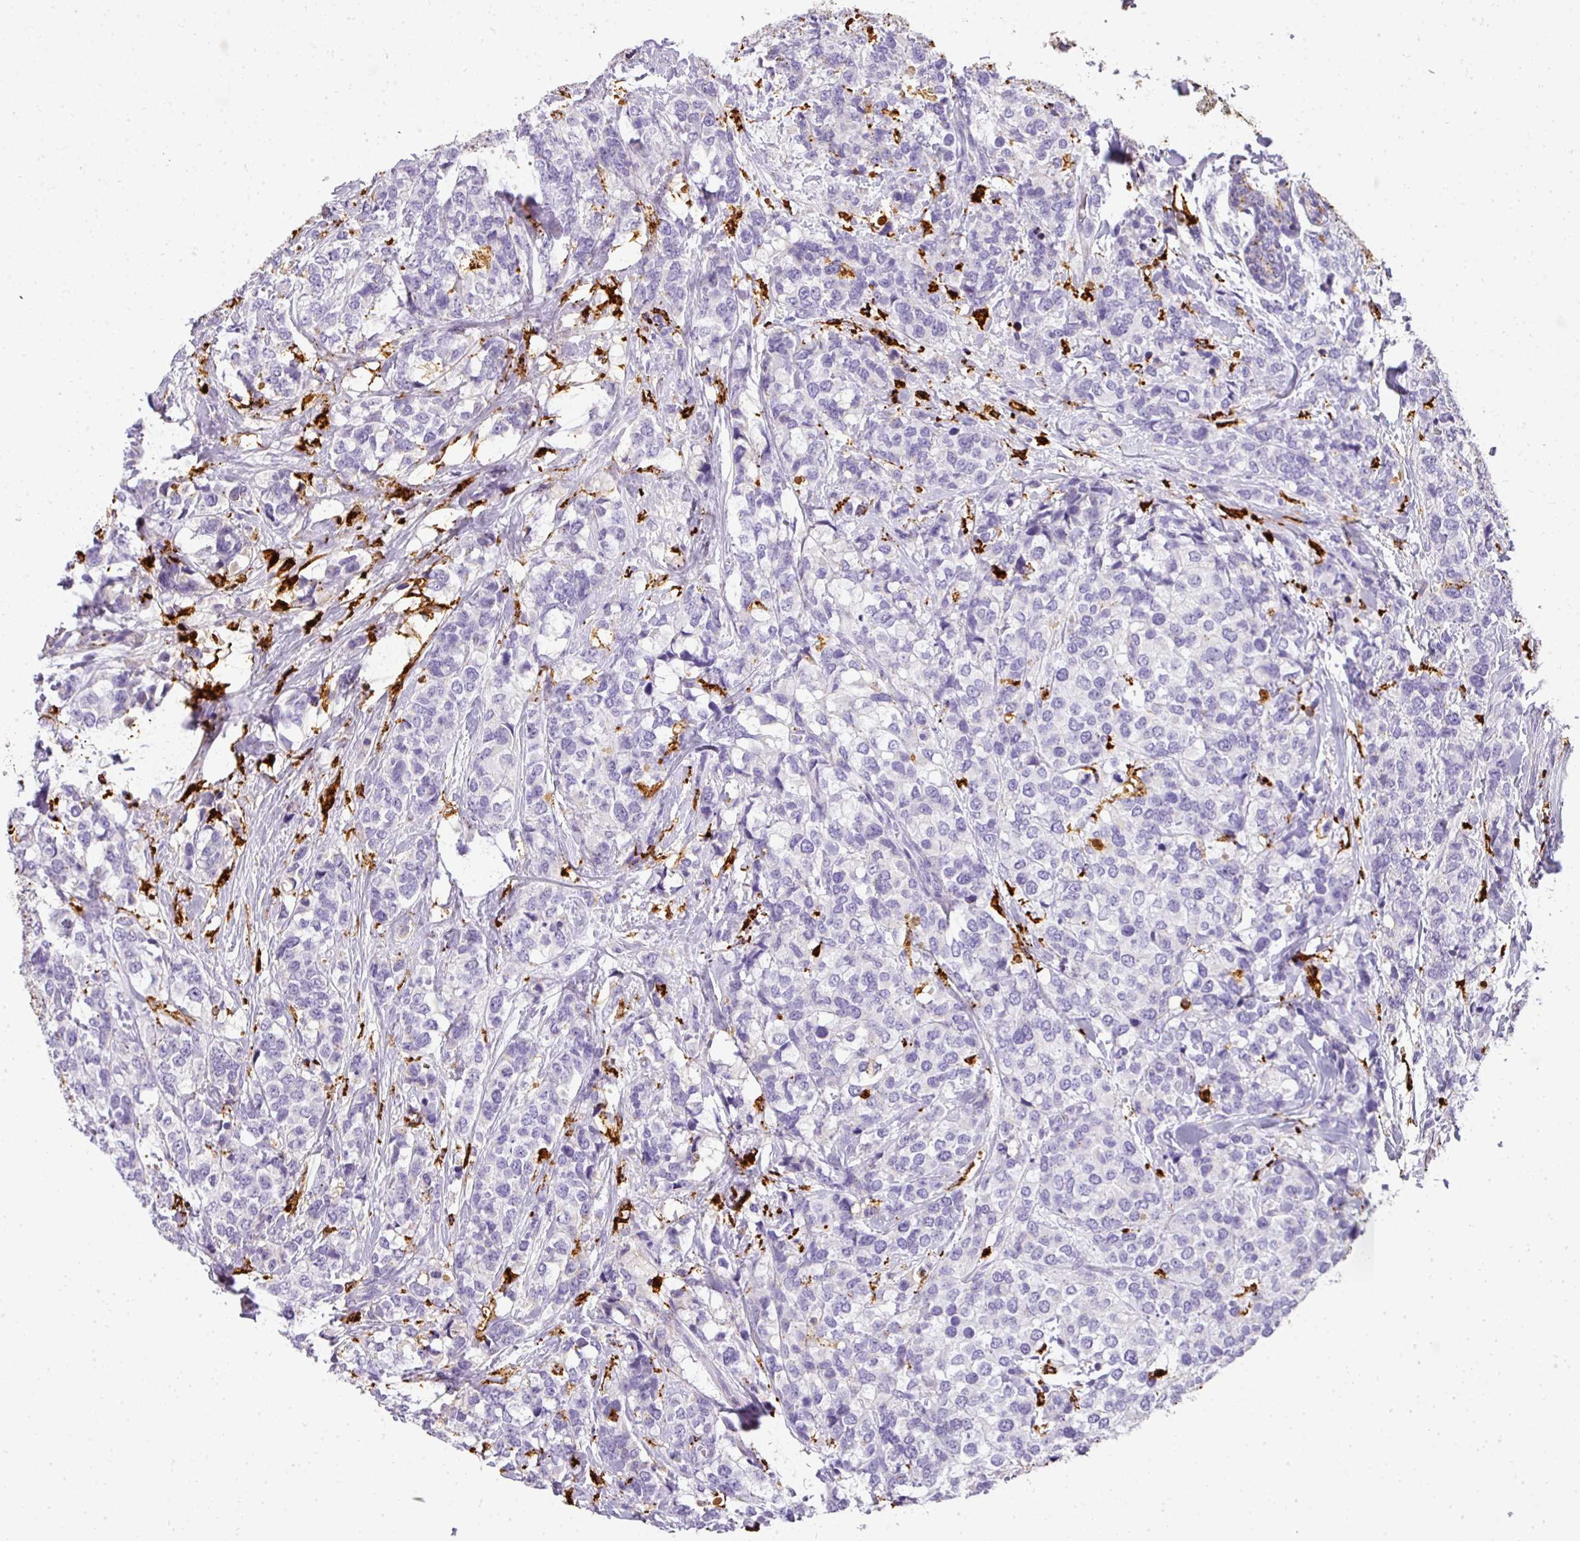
{"staining": {"intensity": "negative", "quantity": "none", "location": "none"}, "tissue": "breast cancer", "cell_type": "Tumor cells", "image_type": "cancer", "snomed": [{"axis": "morphology", "description": "Lobular carcinoma"}, {"axis": "topography", "description": "Breast"}], "caption": "DAB immunohistochemical staining of human lobular carcinoma (breast) shows no significant staining in tumor cells.", "gene": "MMACHC", "patient": {"sex": "female", "age": 59}}